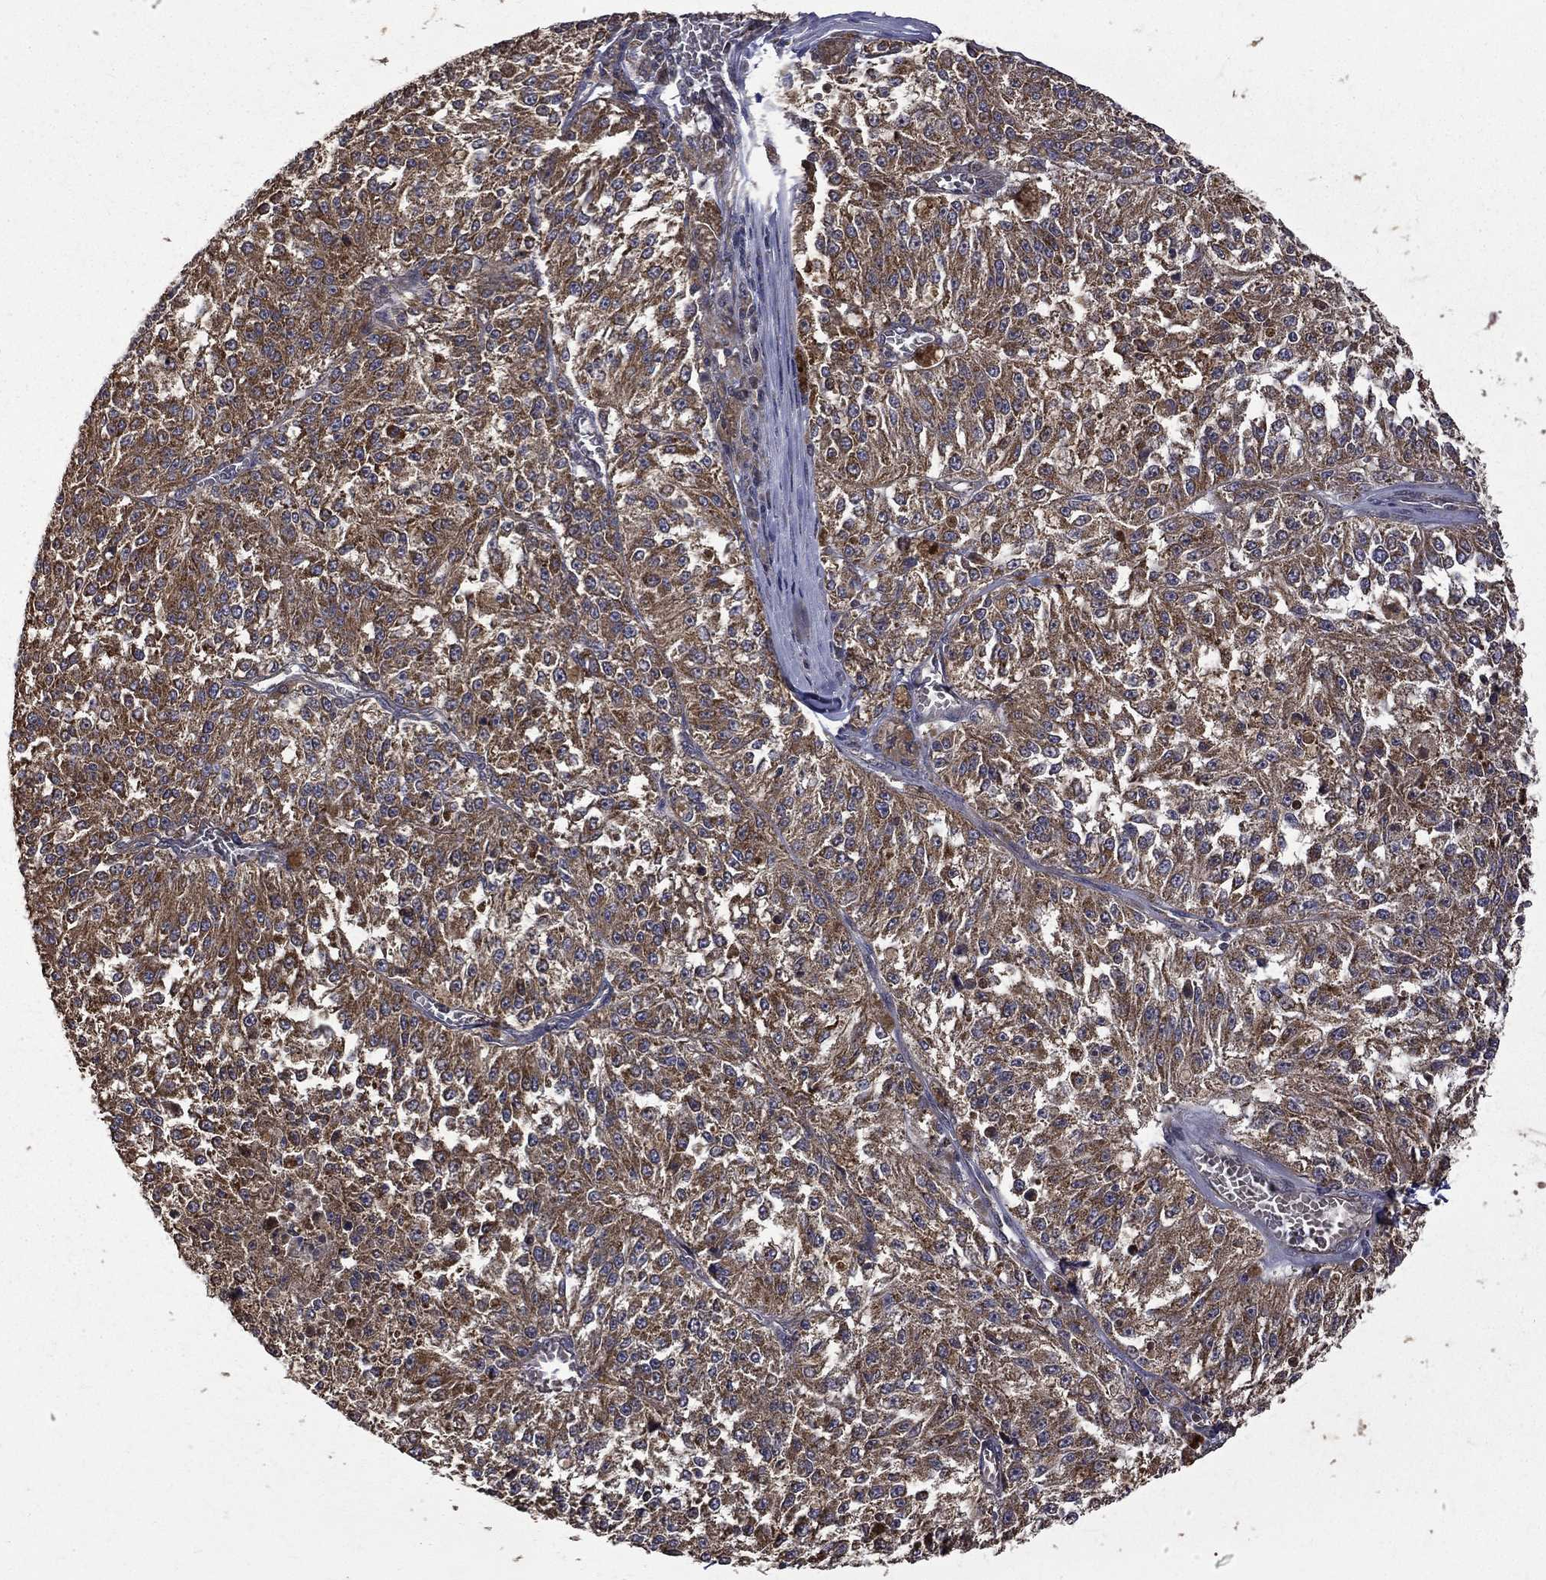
{"staining": {"intensity": "strong", "quantity": ">75%", "location": "cytoplasmic/membranous"}, "tissue": "melanoma", "cell_type": "Tumor cells", "image_type": "cancer", "snomed": [{"axis": "morphology", "description": "Malignant melanoma, Metastatic site"}, {"axis": "topography", "description": "Lymph node"}], "caption": "IHC of human malignant melanoma (metastatic site) demonstrates high levels of strong cytoplasmic/membranous positivity in approximately >75% of tumor cells.", "gene": "RPGR", "patient": {"sex": "female", "age": 64}}